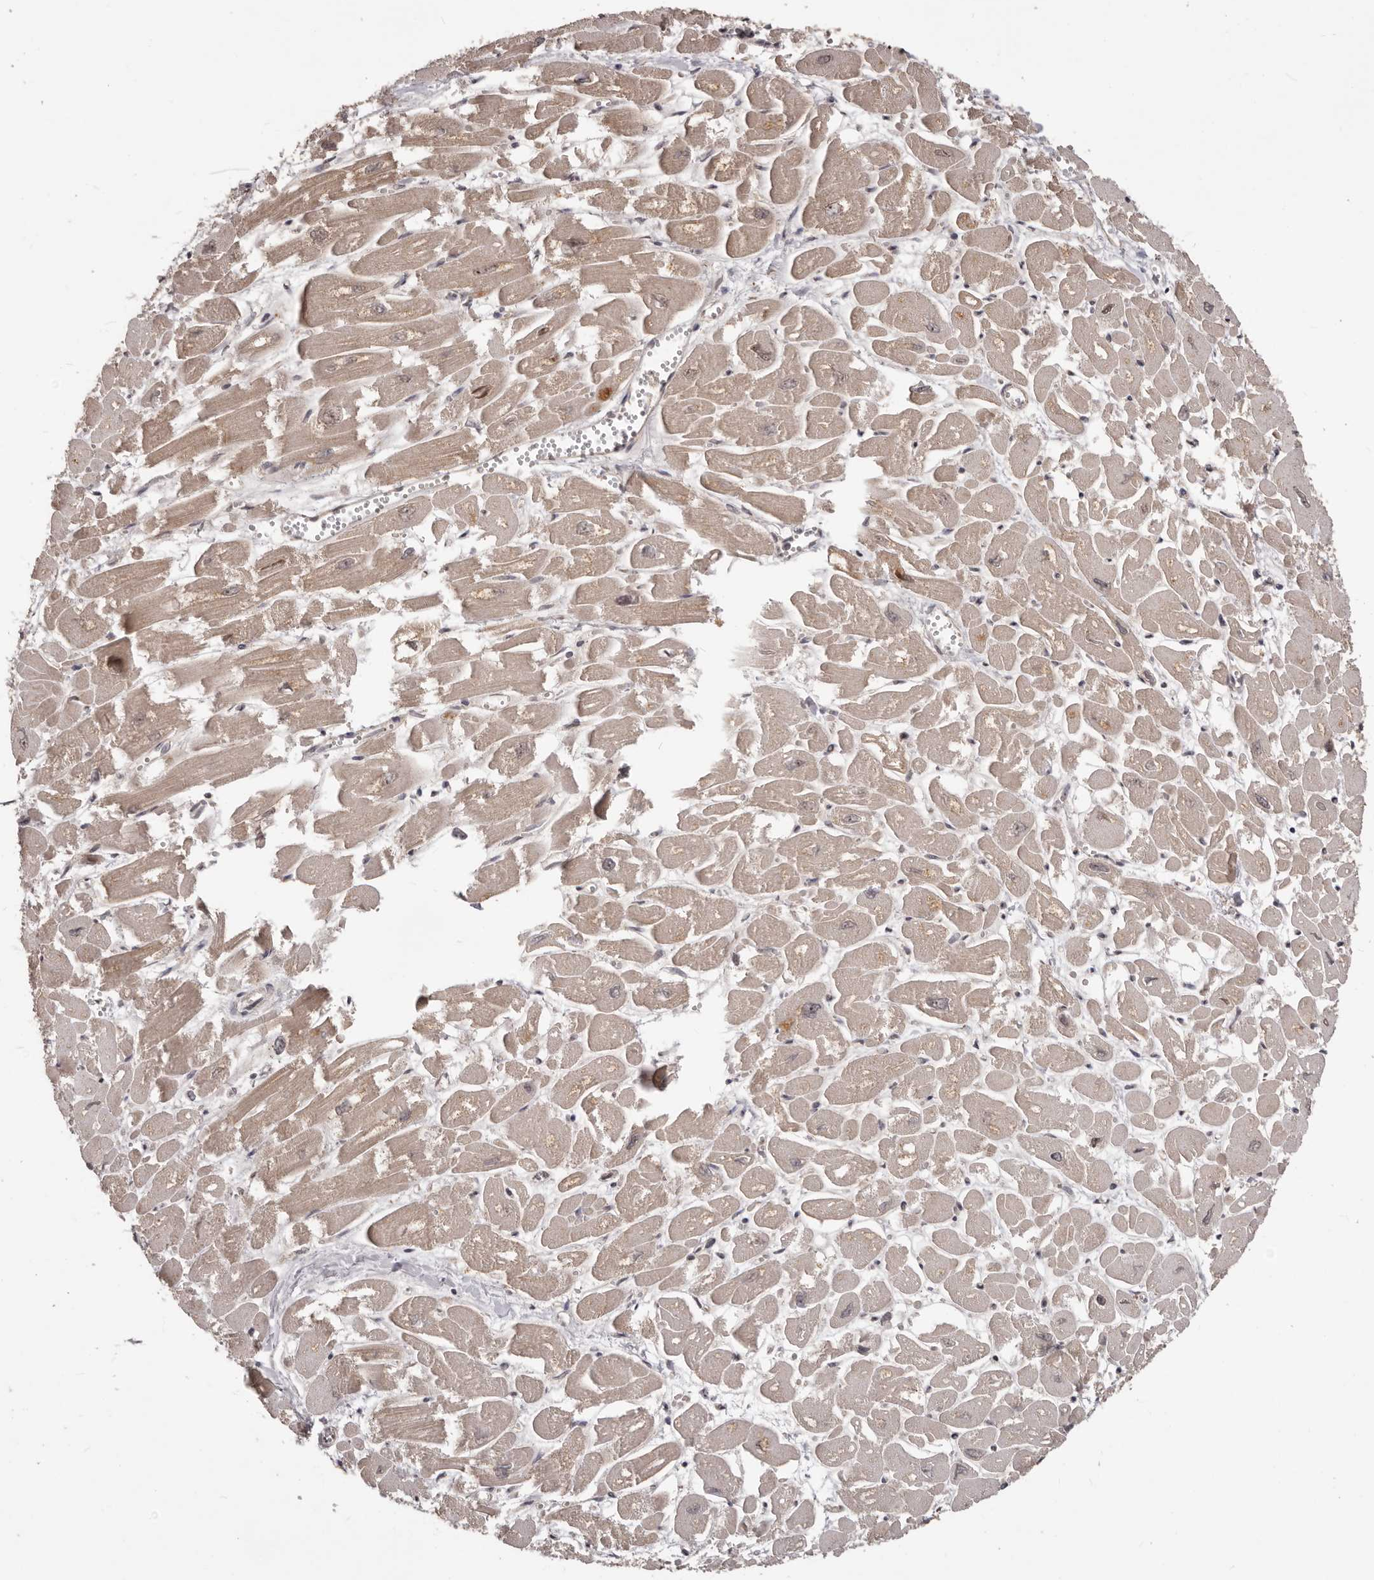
{"staining": {"intensity": "moderate", "quantity": ">75%", "location": "cytoplasmic/membranous"}, "tissue": "heart muscle", "cell_type": "Cardiomyocytes", "image_type": "normal", "snomed": [{"axis": "morphology", "description": "Normal tissue, NOS"}, {"axis": "topography", "description": "Heart"}], "caption": "DAB (3,3'-diaminobenzidine) immunohistochemical staining of normal heart muscle shows moderate cytoplasmic/membranous protein positivity in approximately >75% of cardiomyocytes. Nuclei are stained in blue.", "gene": "MTO1", "patient": {"sex": "male", "age": 54}}